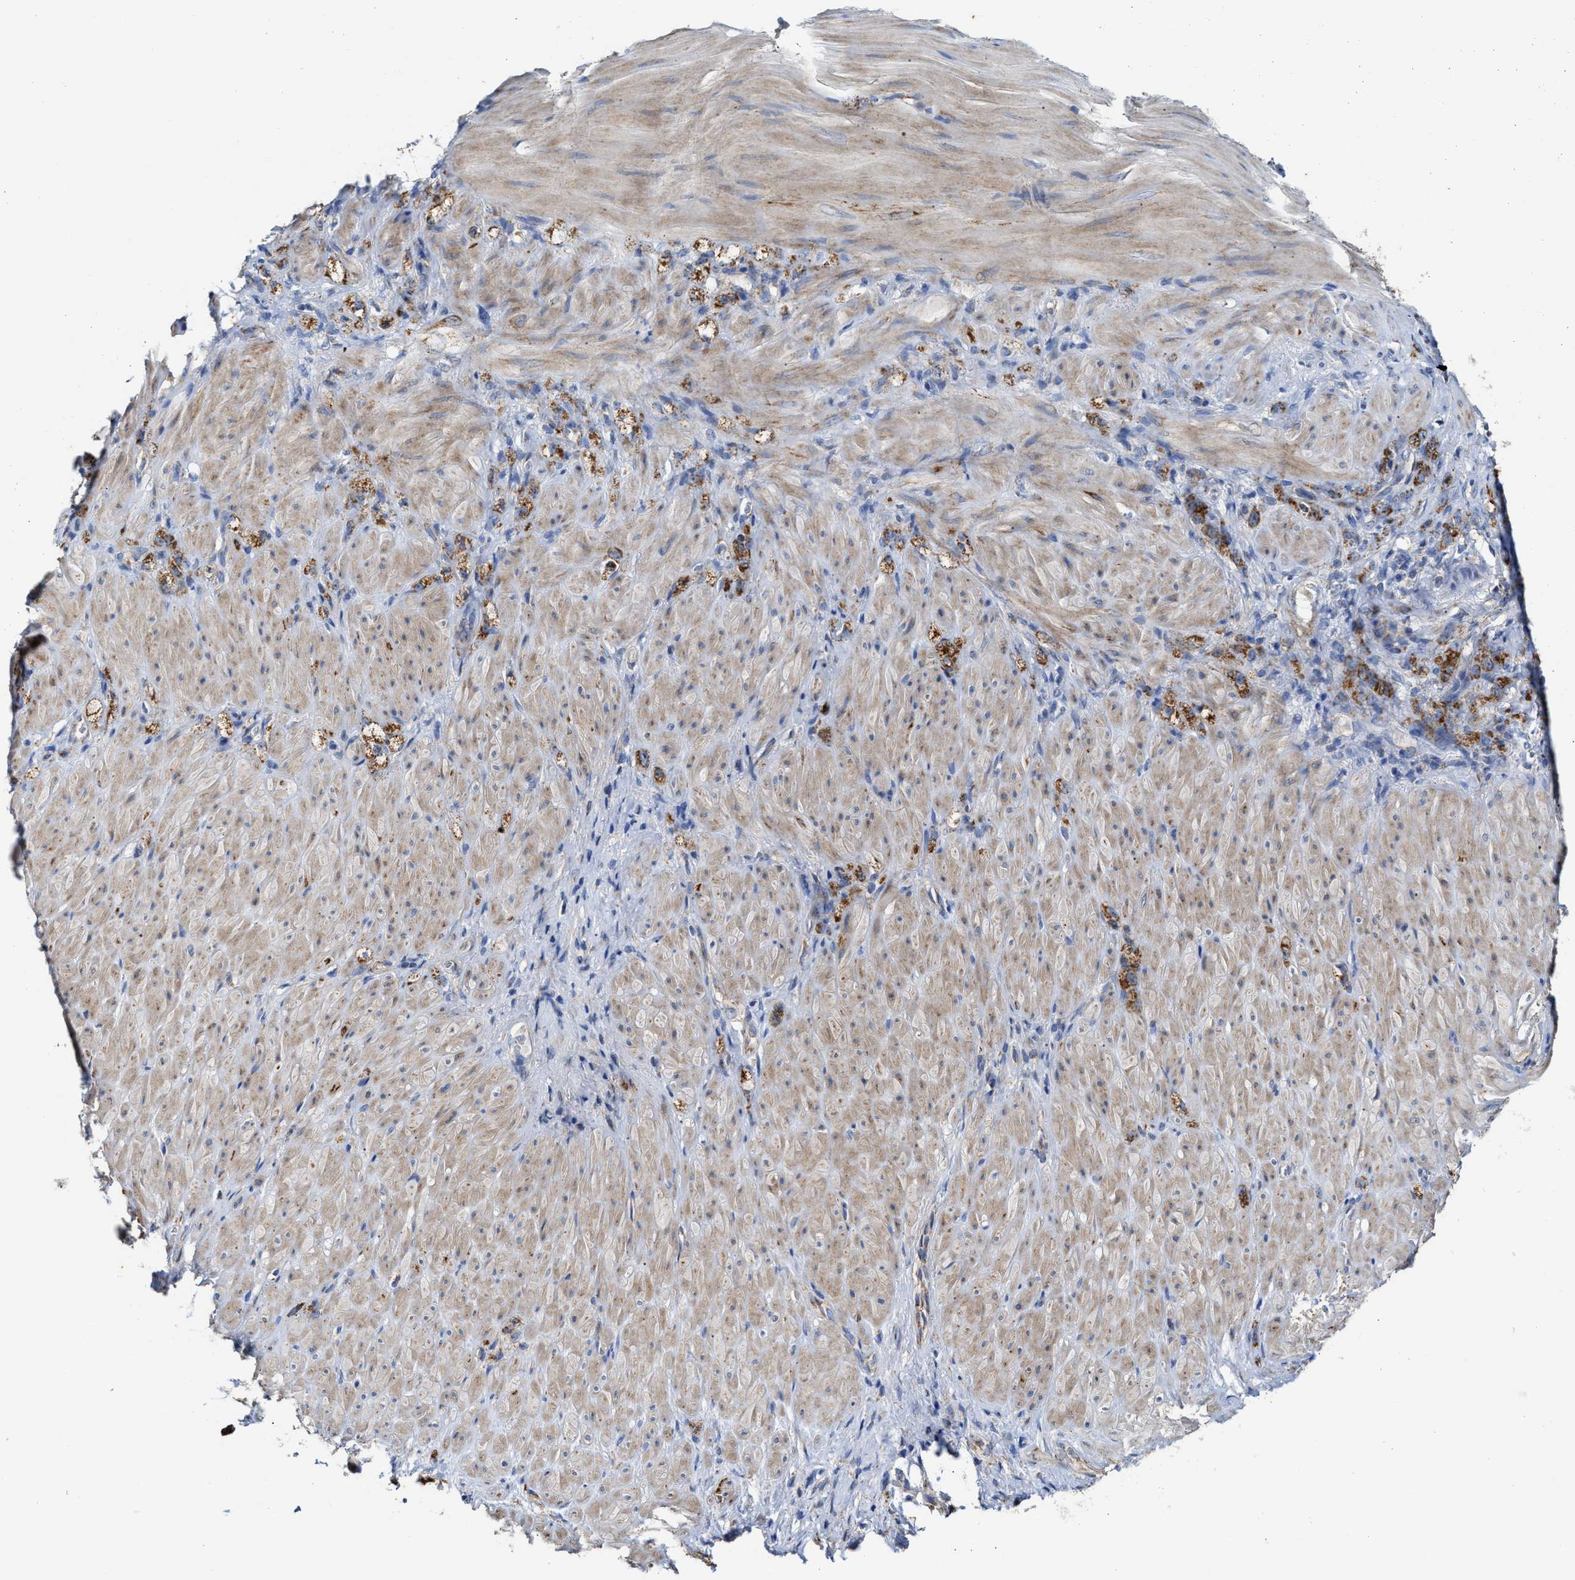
{"staining": {"intensity": "moderate", "quantity": ">75%", "location": "cytoplasmic/membranous"}, "tissue": "stomach cancer", "cell_type": "Tumor cells", "image_type": "cancer", "snomed": [{"axis": "morphology", "description": "Normal tissue, NOS"}, {"axis": "morphology", "description": "Adenocarcinoma, NOS"}, {"axis": "topography", "description": "Stomach"}], "caption": "This is an image of immunohistochemistry staining of stomach adenocarcinoma, which shows moderate staining in the cytoplasmic/membranous of tumor cells.", "gene": "MECR", "patient": {"sex": "male", "age": 82}}